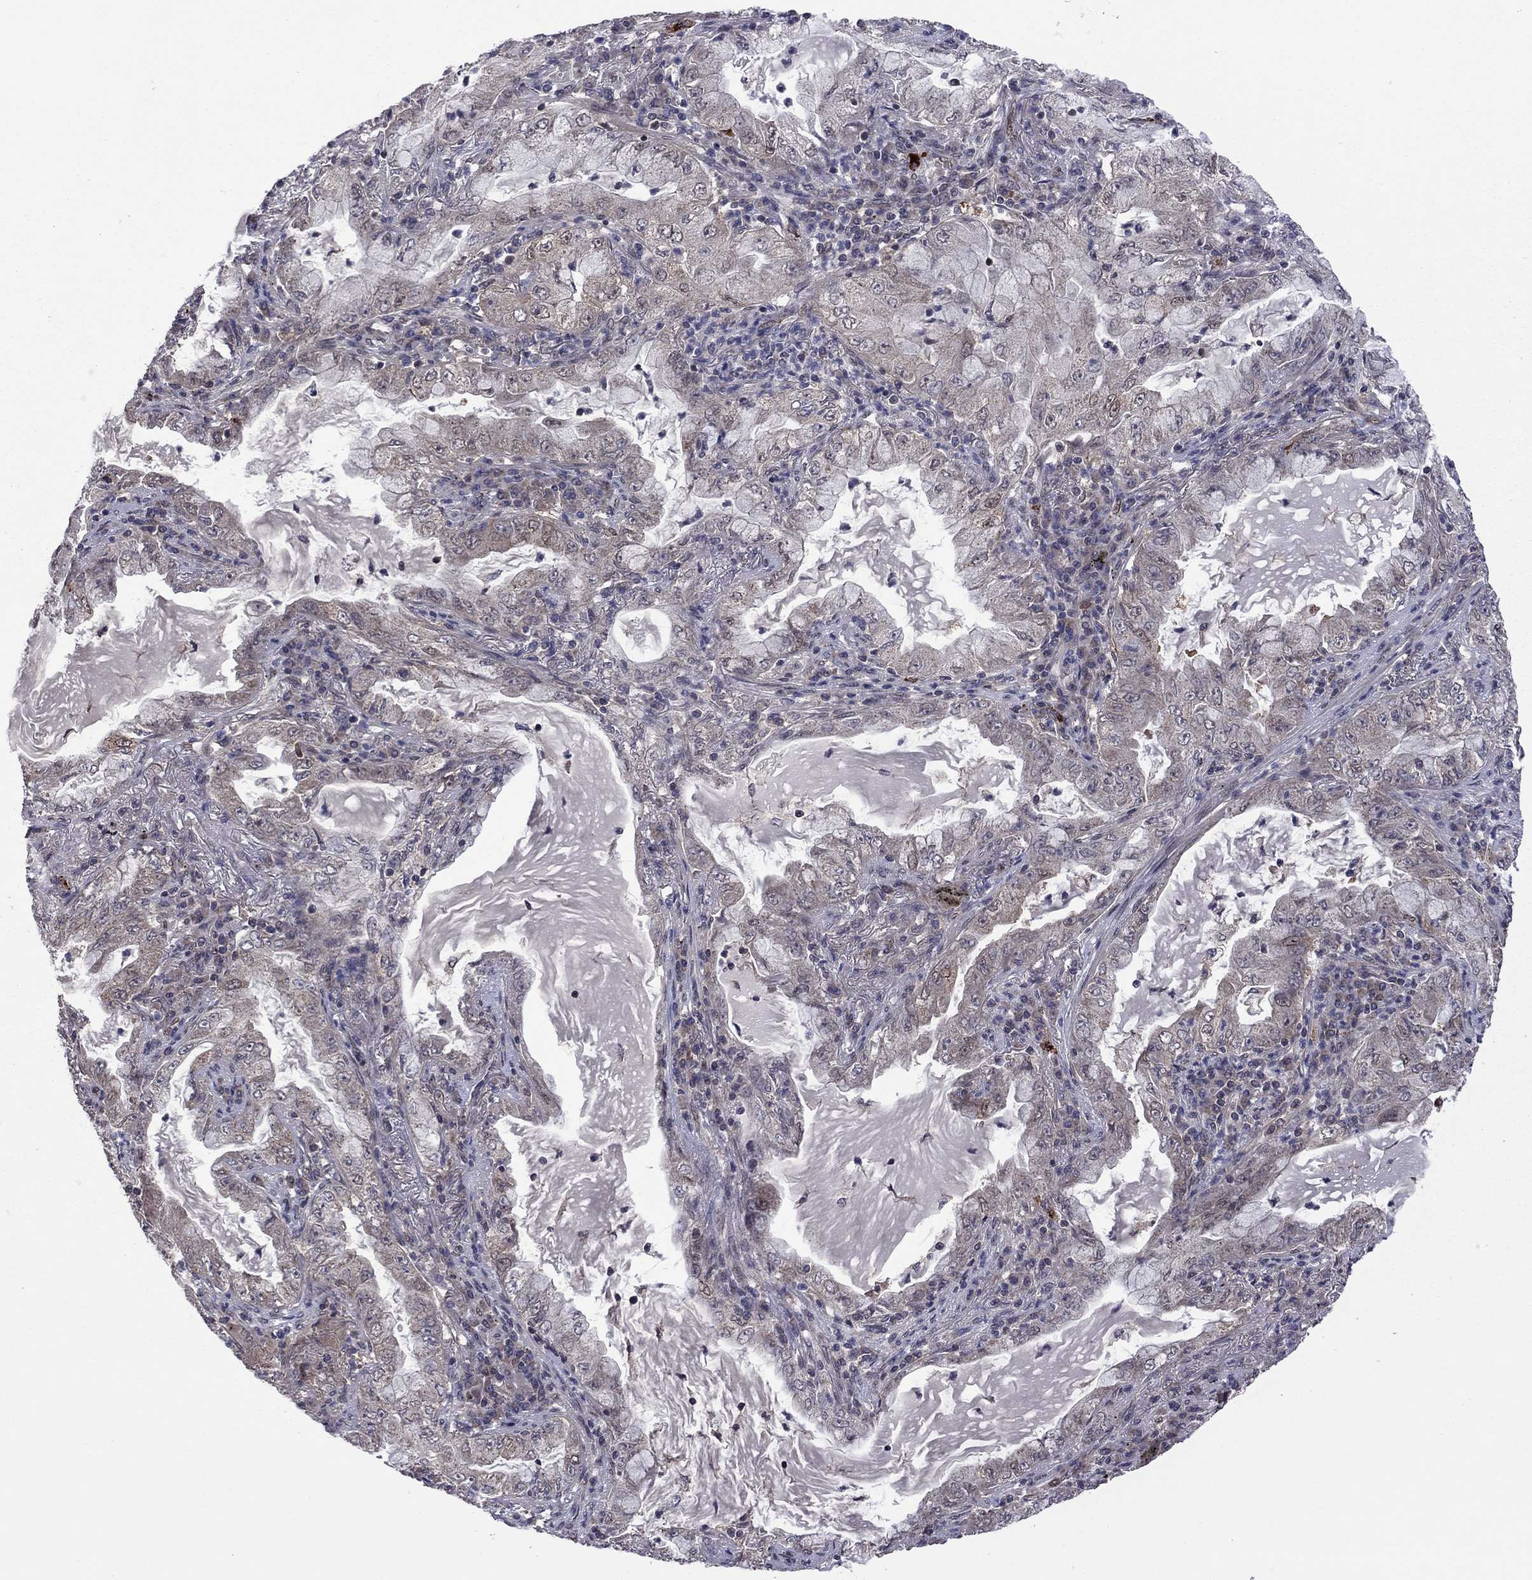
{"staining": {"intensity": "weak", "quantity": "<25%", "location": "cytoplasmic/membranous"}, "tissue": "lung cancer", "cell_type": "Tumor cells", "image_type": "cancer", "snomed": [{"axis": "morphology", "description": "Adenocarcinoma, NOS"}, {"axis": "topography", "description": "Lung"}], "caption": "An image of adenocarcinoma (lung) stained for a protein exhibits no brown staining in tumor cells.", "gene": "GPAA1", "patient": {"sex": "female", "age": 73}}